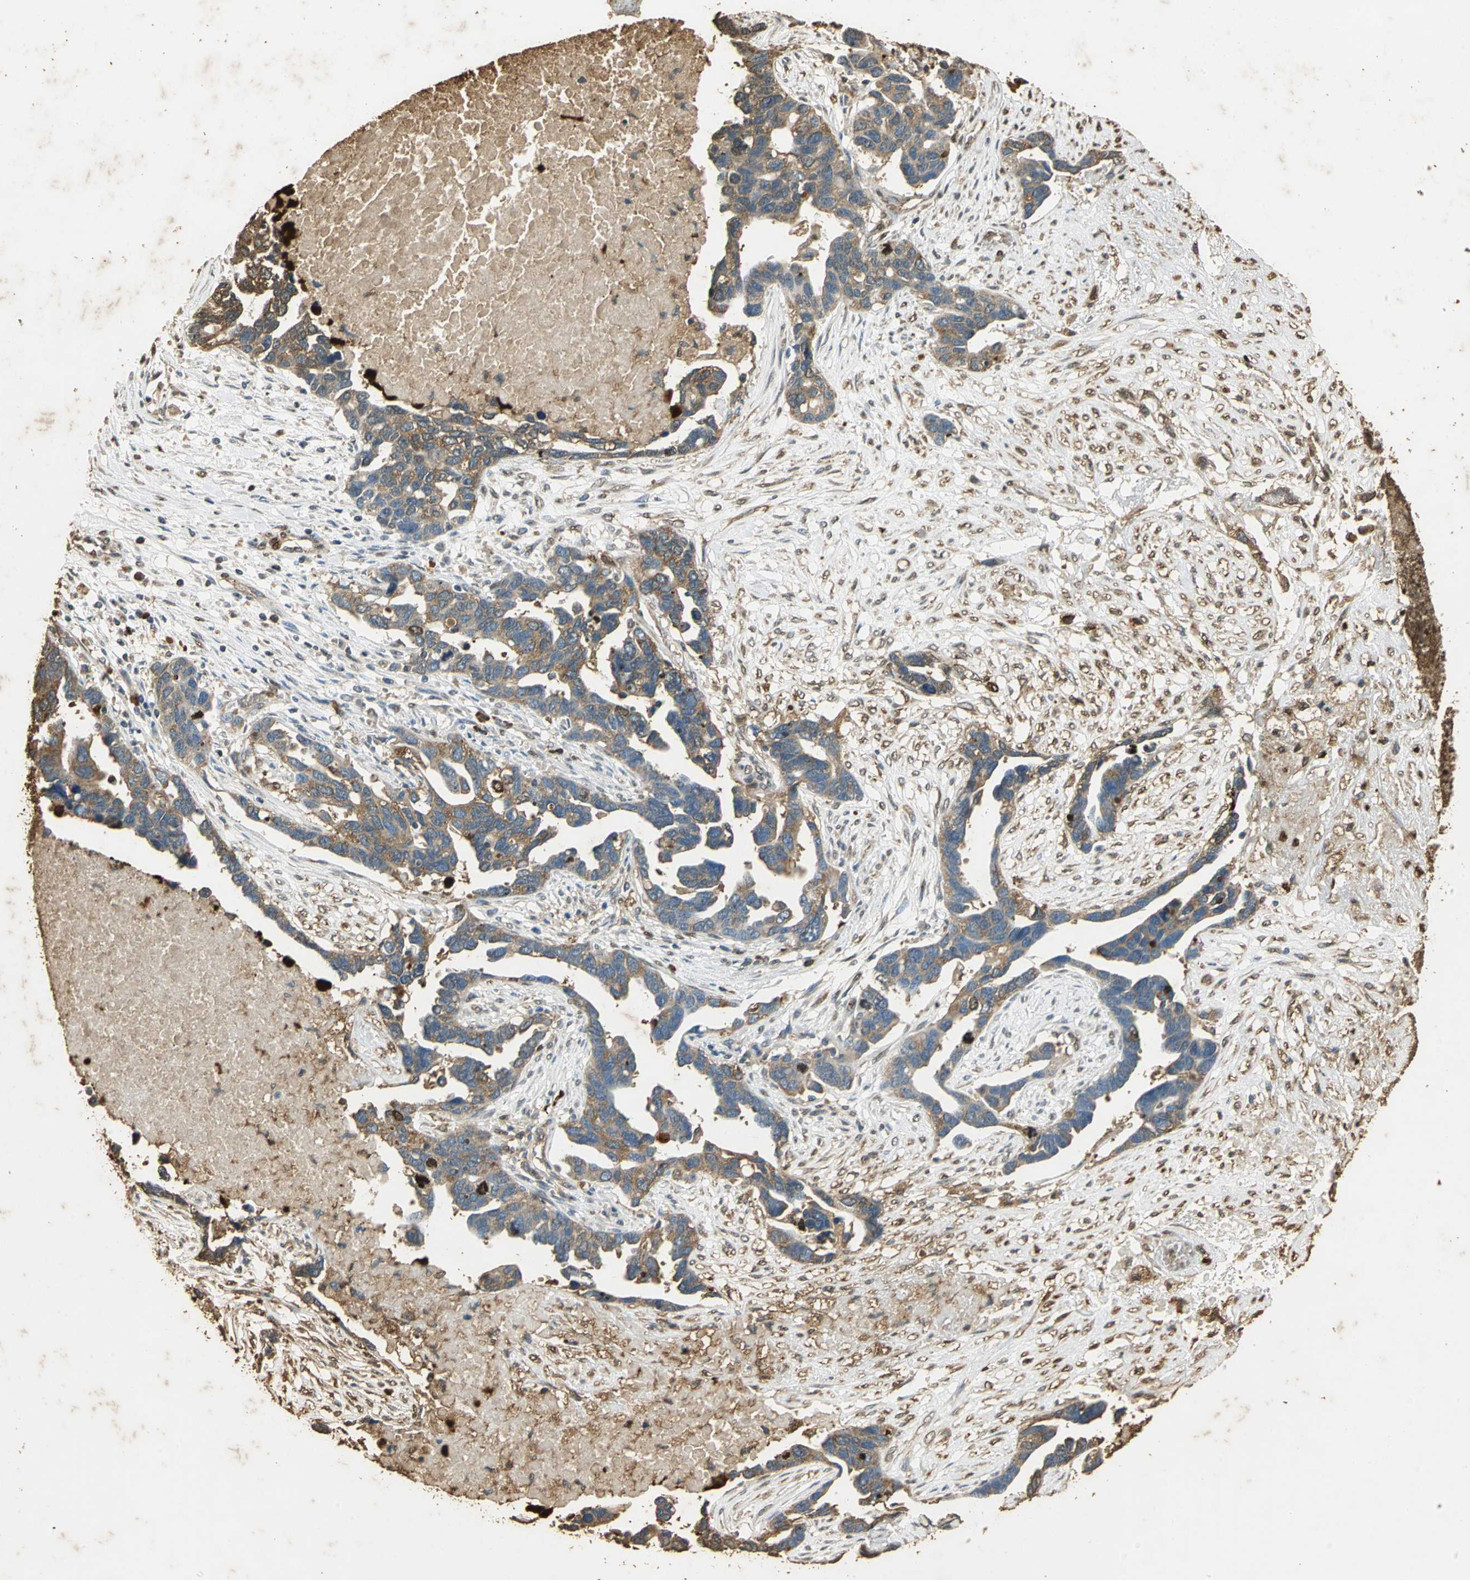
{"staining": {"intensity": "weak", "quantity": ">75%", "location": "cytoplasmic/membranous"}, "tissue": "ovarian cancer", "cell_type": "Tumor cells", "image_type": "cancer", "snomed": [{"axis": "morphology", "description": "Cystadenocarcinoma, serous, NOS"}, {"axis": "topography", "description": "Ovary"}], "caption": "The image reveals immunohistochemical staining of ovarian serous cystadenocarcinoma. There is weak cytoplasmic/membranous positivity is identified in about >75% of tumor cells. The staining was performed using DAB to visualize the protein expression in brown, while the nuclei were stained in blue with hematoxylin (Magnification: 20x).", "gene": "GAPDH", "patient": {"sex": "female", "age": 54}}